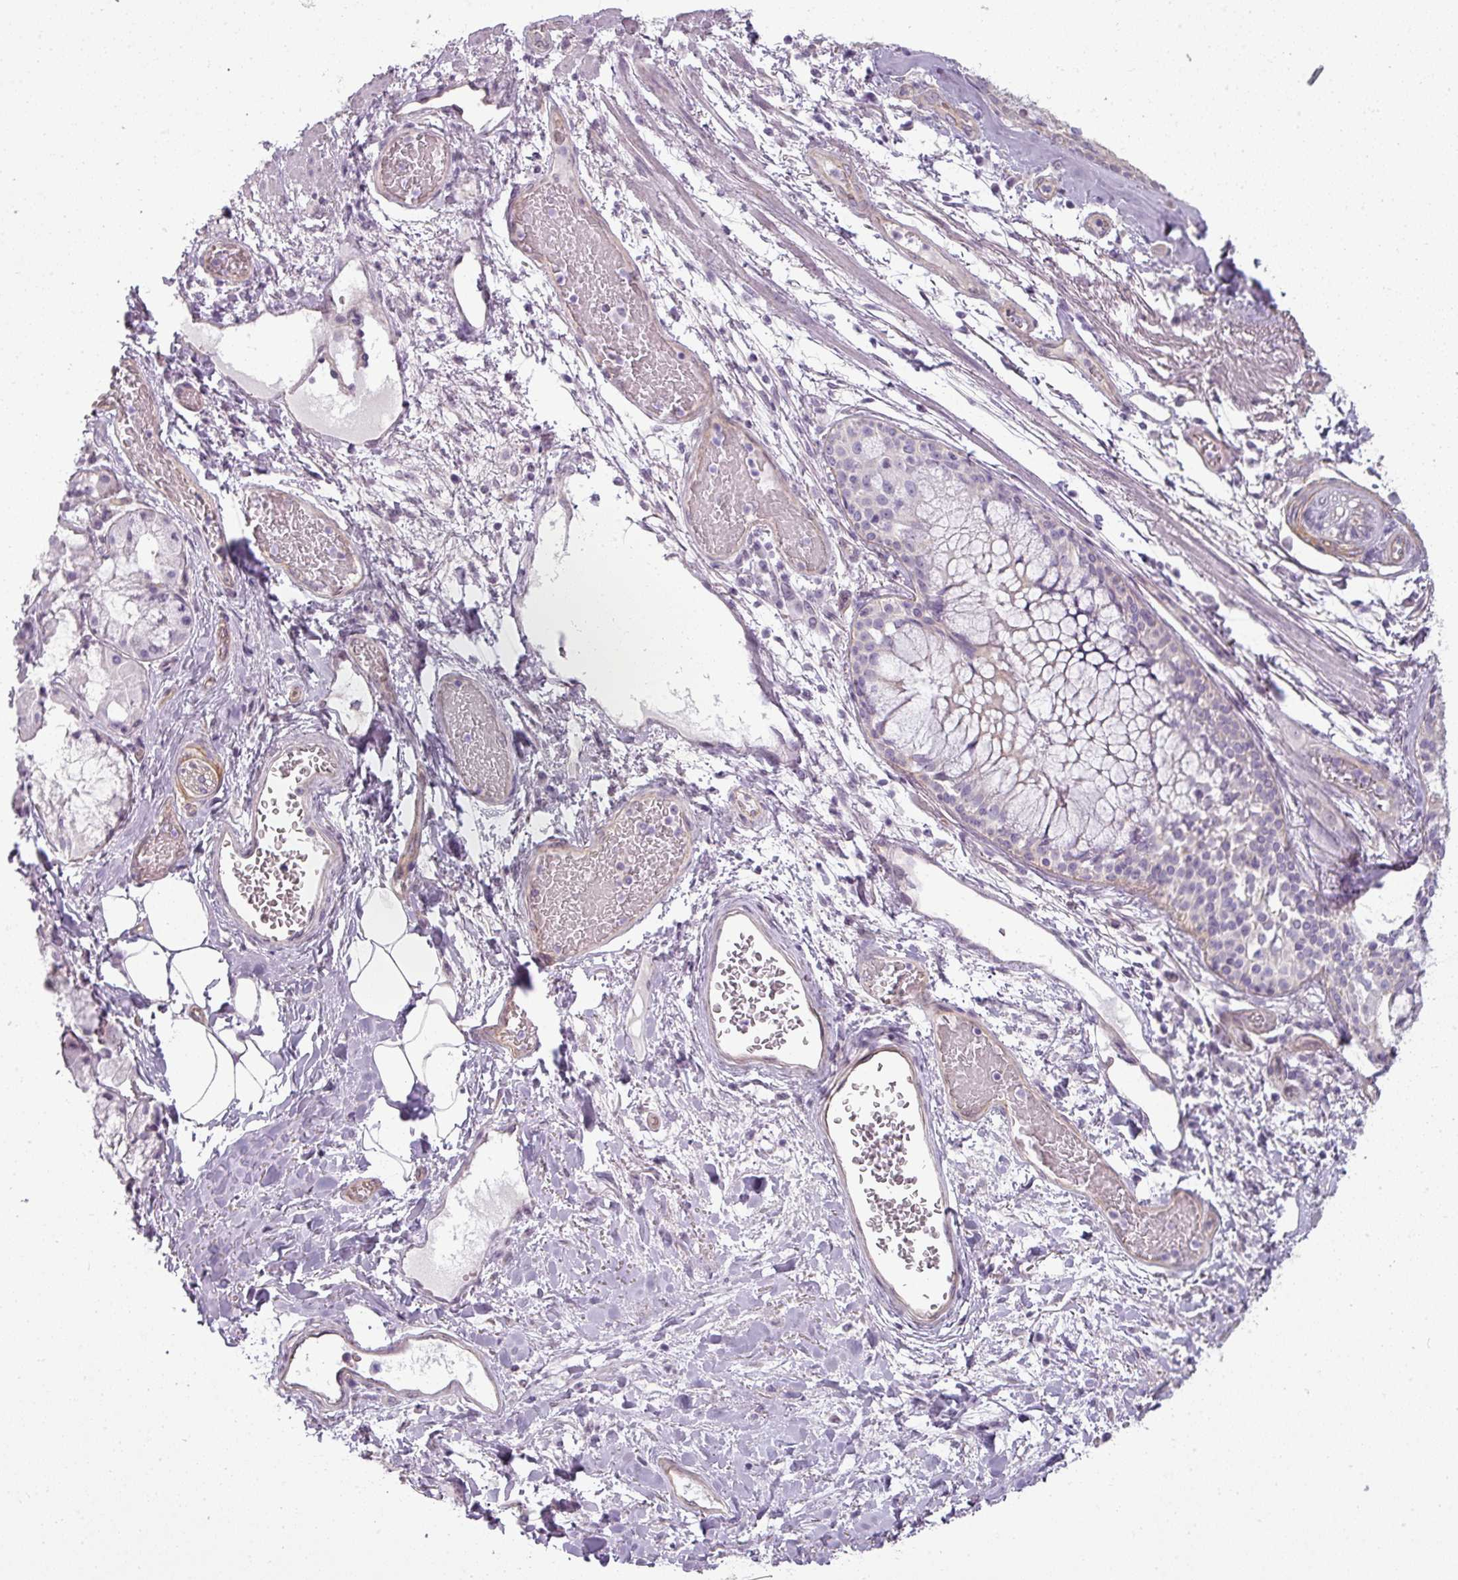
{"staining": {"intensity": "negative", "quantity": "none", "location": "none"}, "tissue": "bronchus", "cell_type": "Respiratory epithelial cells", "image_type": "normal", "snomed": [{"axis": "morphology", "description": "Normal tissue, NOS"}, {"axis": "topography", "description": "Cartilage tissue"}, {"axis": "topography", "description": "Bronchus"}], "caption": "Respiratory epithelial cells show no significant protein expression in benign bronchus.", "gene": "ASB1", "patient": {"sex": "male", "age": 63}}